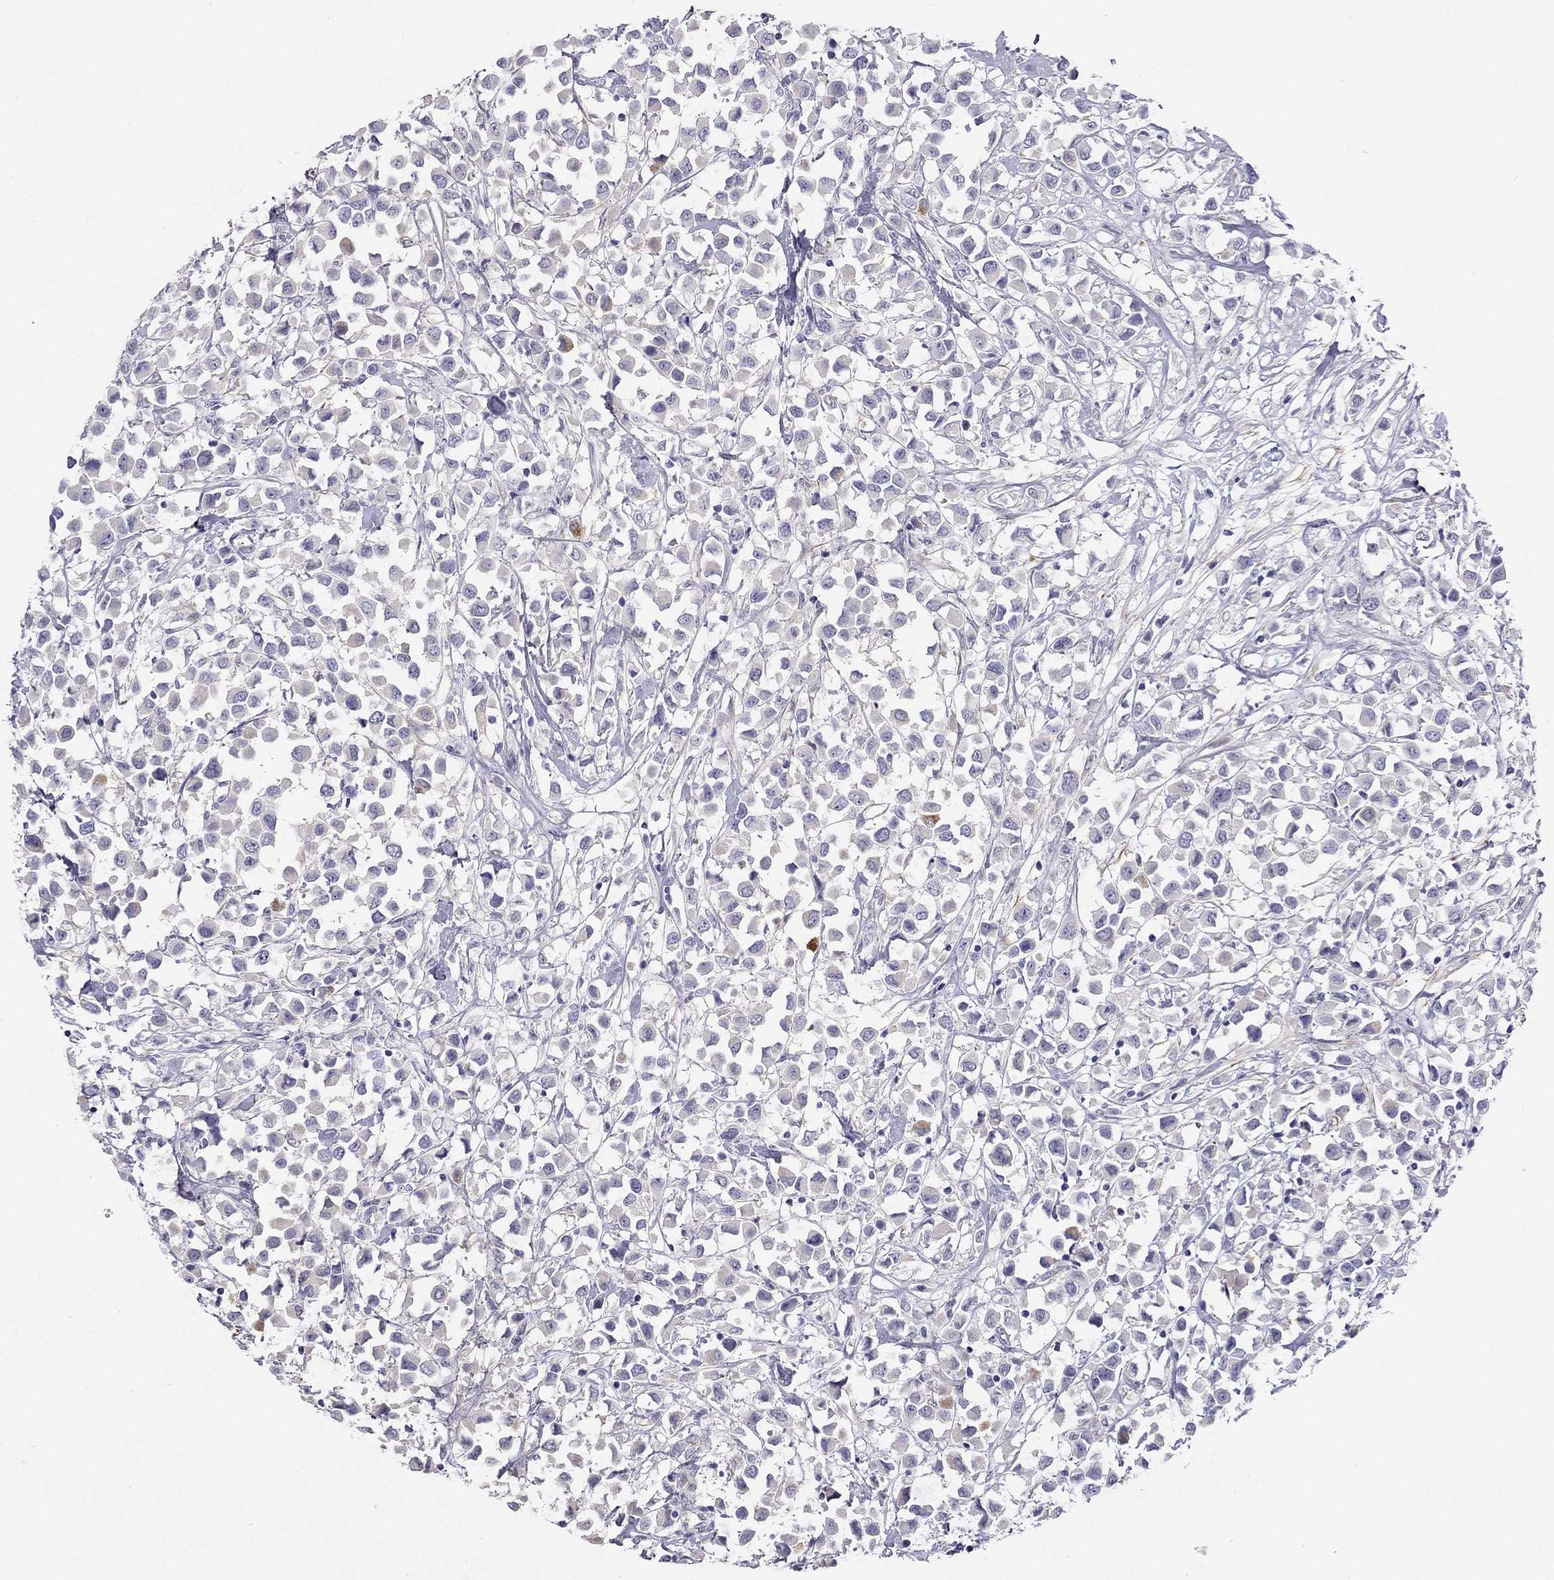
{"staining": {"intensity": "negative", "quantity": "none", "location": "none"}, "tissue": "breast cancer", "cell_type": "Tumor cells", "image_type": "cancer", "snomed": [{"axis": "morphology", "description": "Duct carcinoma"}, {"axis": "topography", "description": "Breast"}], "caption": "Immunohistochemistry (IHC) histopathology image of neoplastic tissue: breast infiltrating ductal carcinoma stained with DAB displays no significant protein staining in tumor cells.", "gene": "RTL1", "patient": {"sex": "female", "age": 61}}